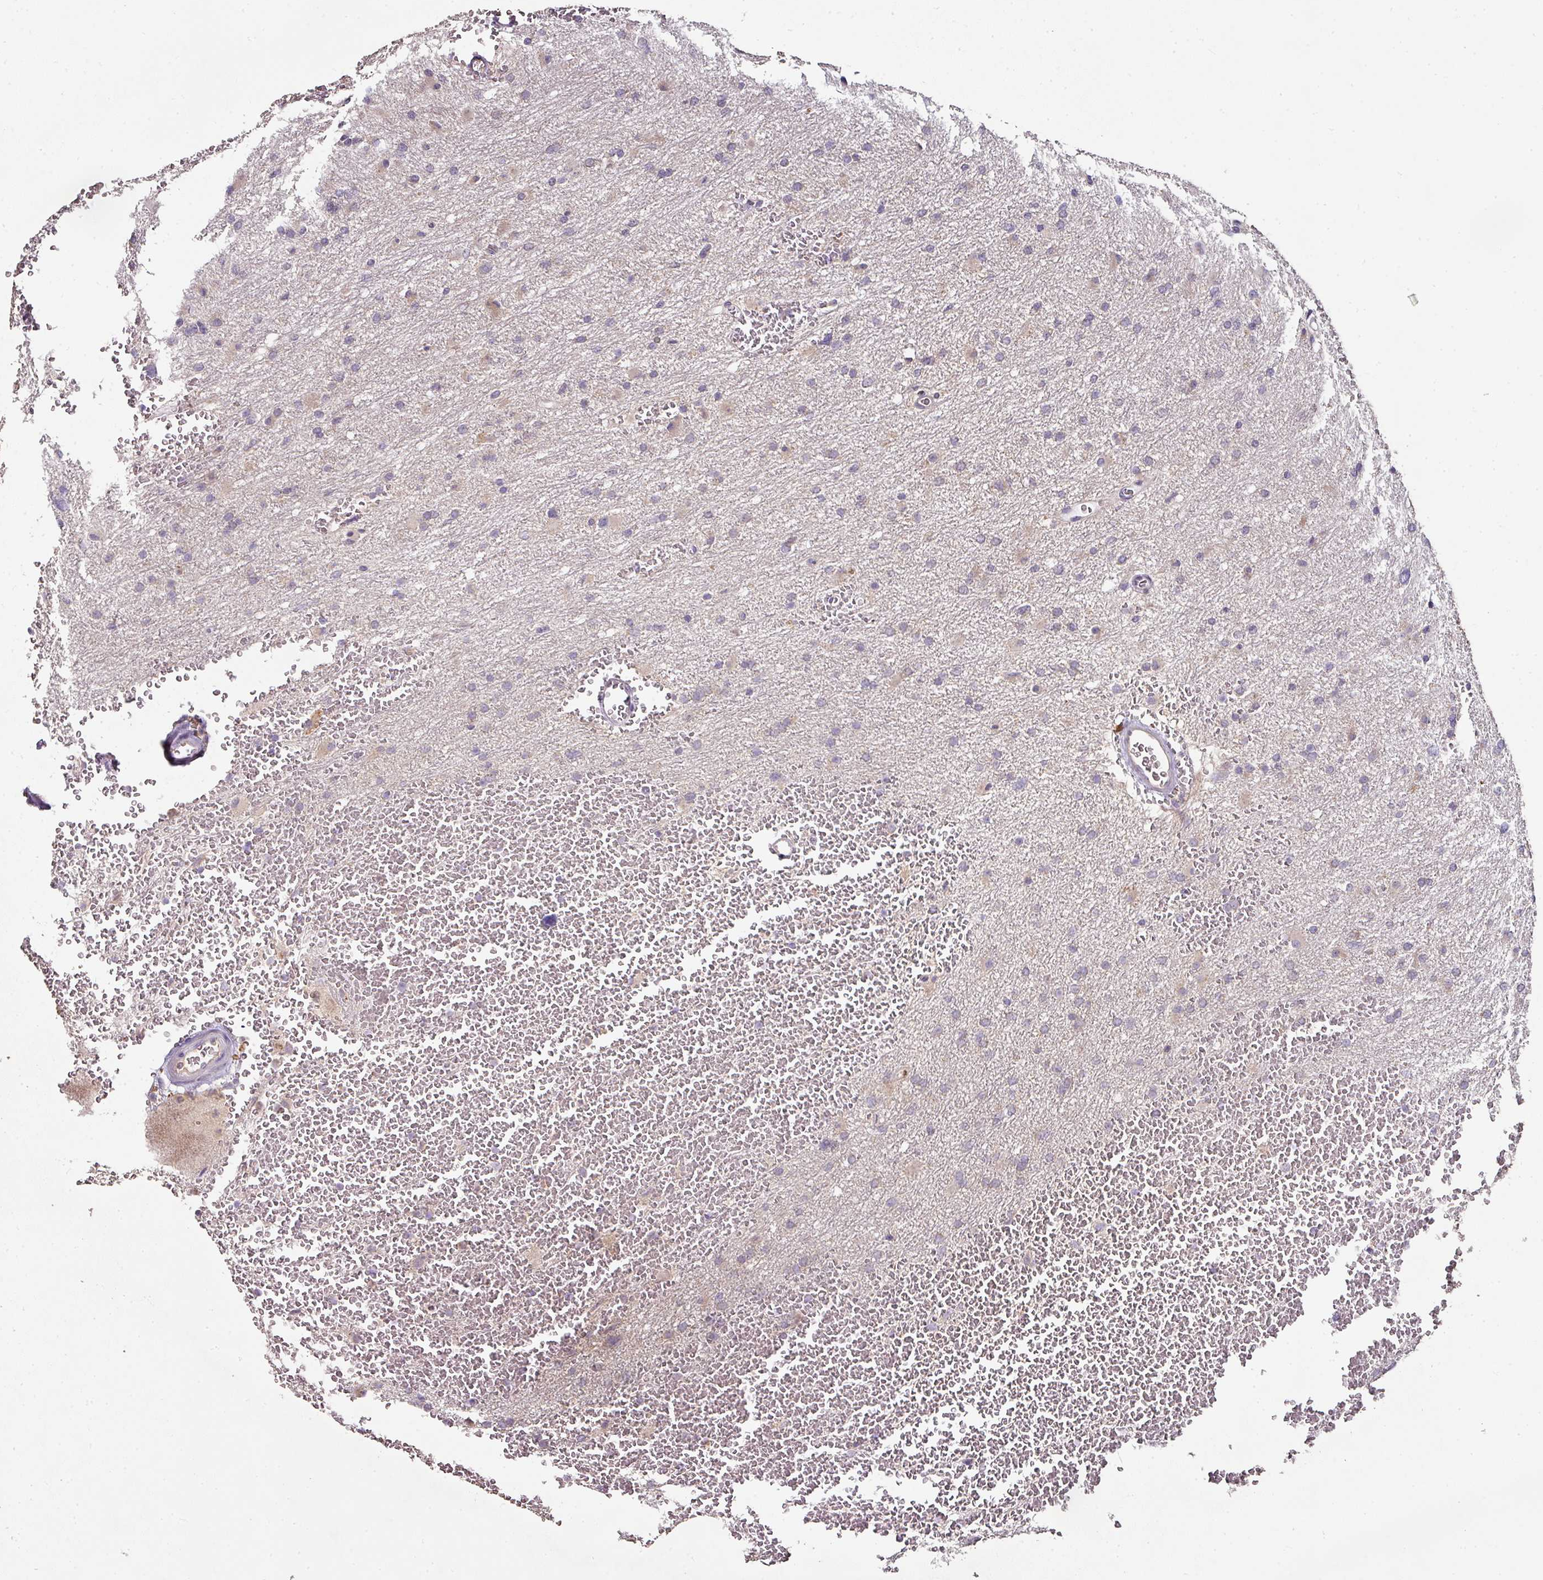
{"staining": {"intensity": "negative", "quantity": "none", "location": "none"}, "tissue": "glioma", "cell_type": "Tumor cells", "image_type": "cancer", "snomed": [{"axis": "morphology", "description": "Glioma, malignant, High grade"}, {"axis": "topography", "description": "Cerebral cortex"}], "caption": "Immunohistochemistry histopathology image of human glioma stained for a protein (brown), which reveals no expression in tumor cells. (DAB IHC, high magnification).", "gene": "SKIC2", "patient": {"sex": "female", "age": 36}}